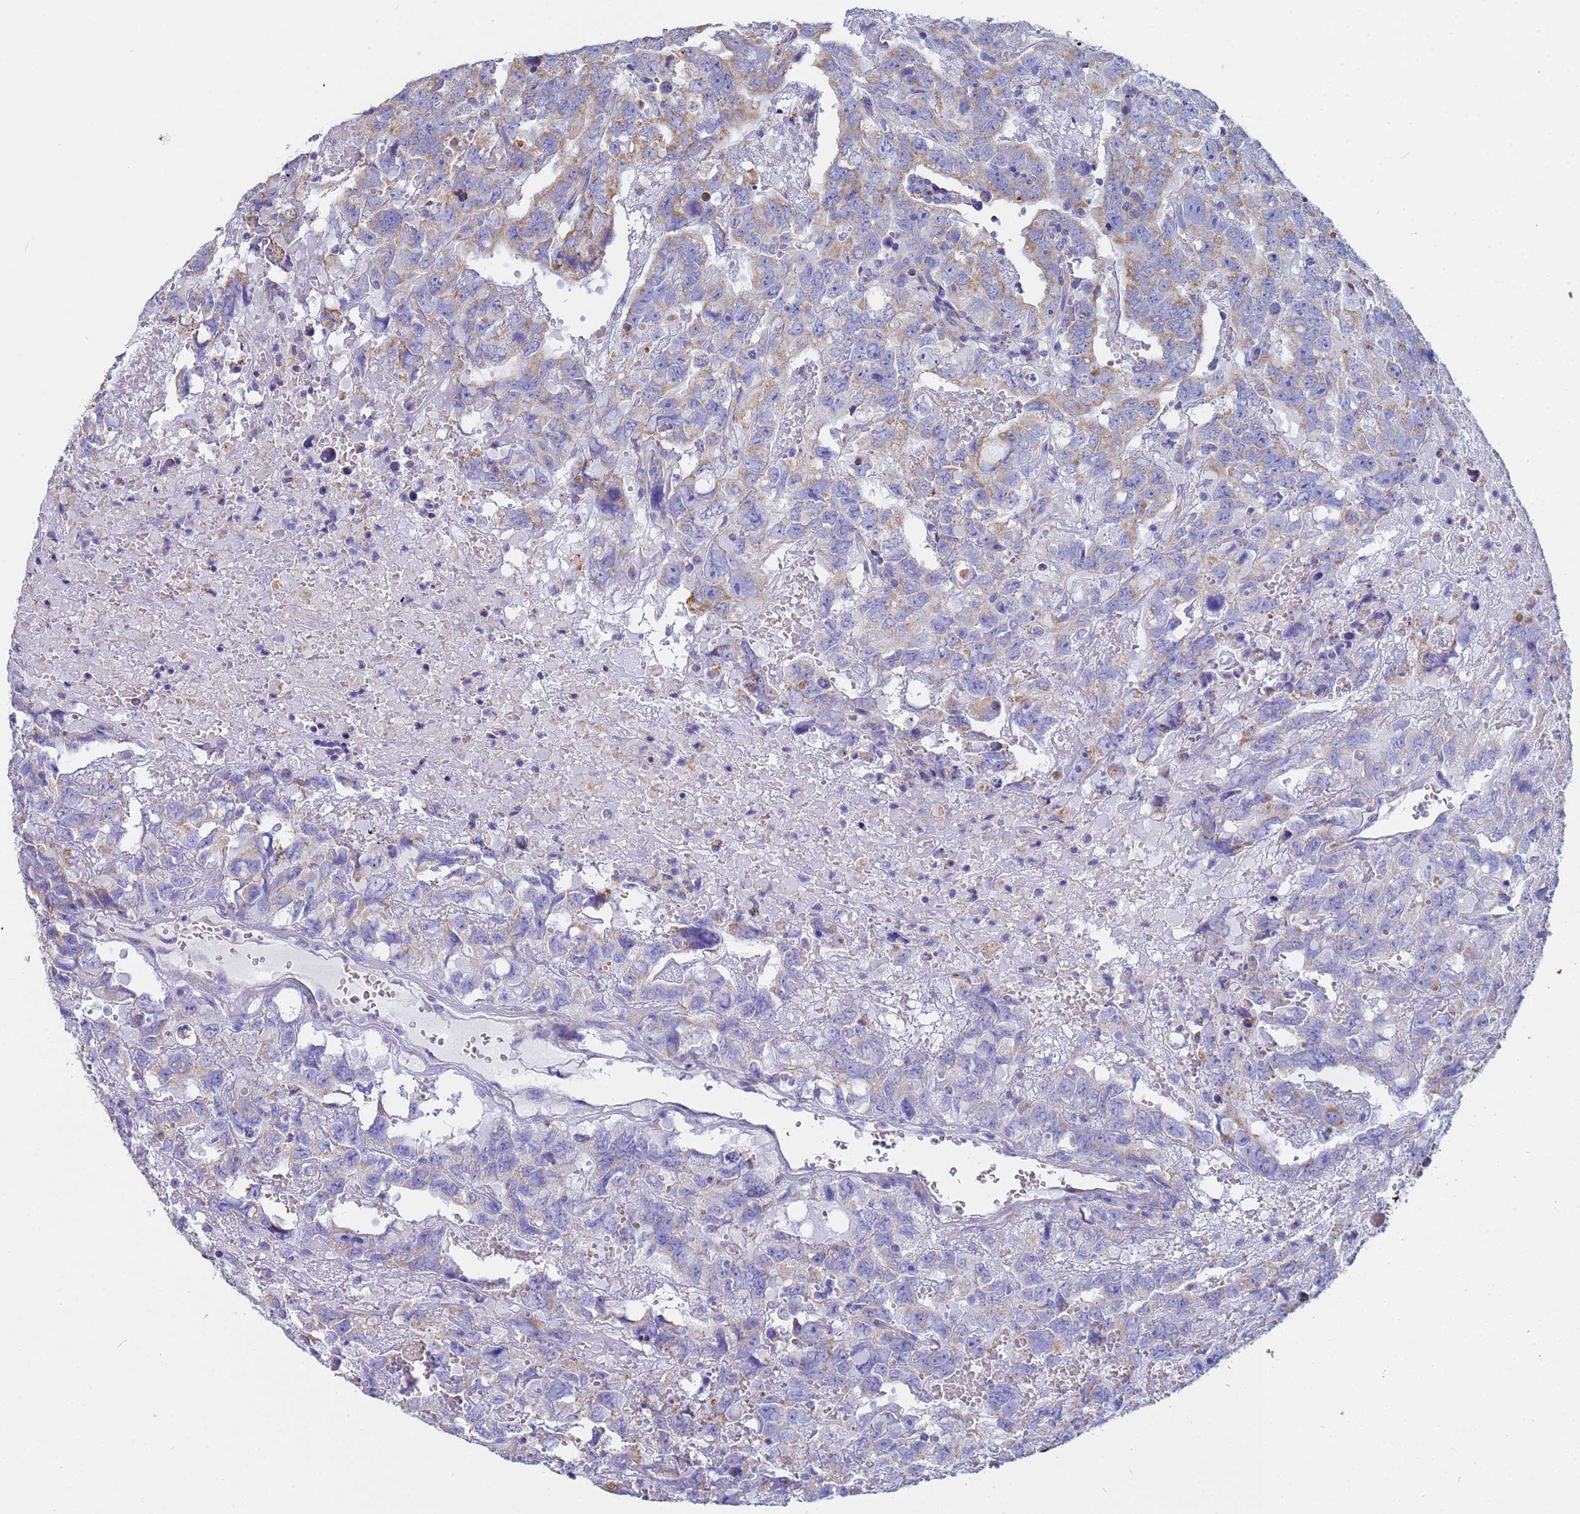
{"staining": {"intensity": "weak", "quantity": "<25%", "location": "cytoplasmic/membranous"}, "tissue": "testis cancer", "cell_type": "Tumor cells", "image_type": "cancer", "snomed": [{"axis": "morphology", "description": "Carcinoma, Embryonal, NOS"}, {"axis": "topography", "description": "Testis"}], "caption": "The immunohistochemistry (IHC) micrograph has no significant staining in tumor cells of testis cancer (embryonal carcinoma) tissue.", "gene": "UQCRH", "patient": {"sex": "male", "age": 45}}